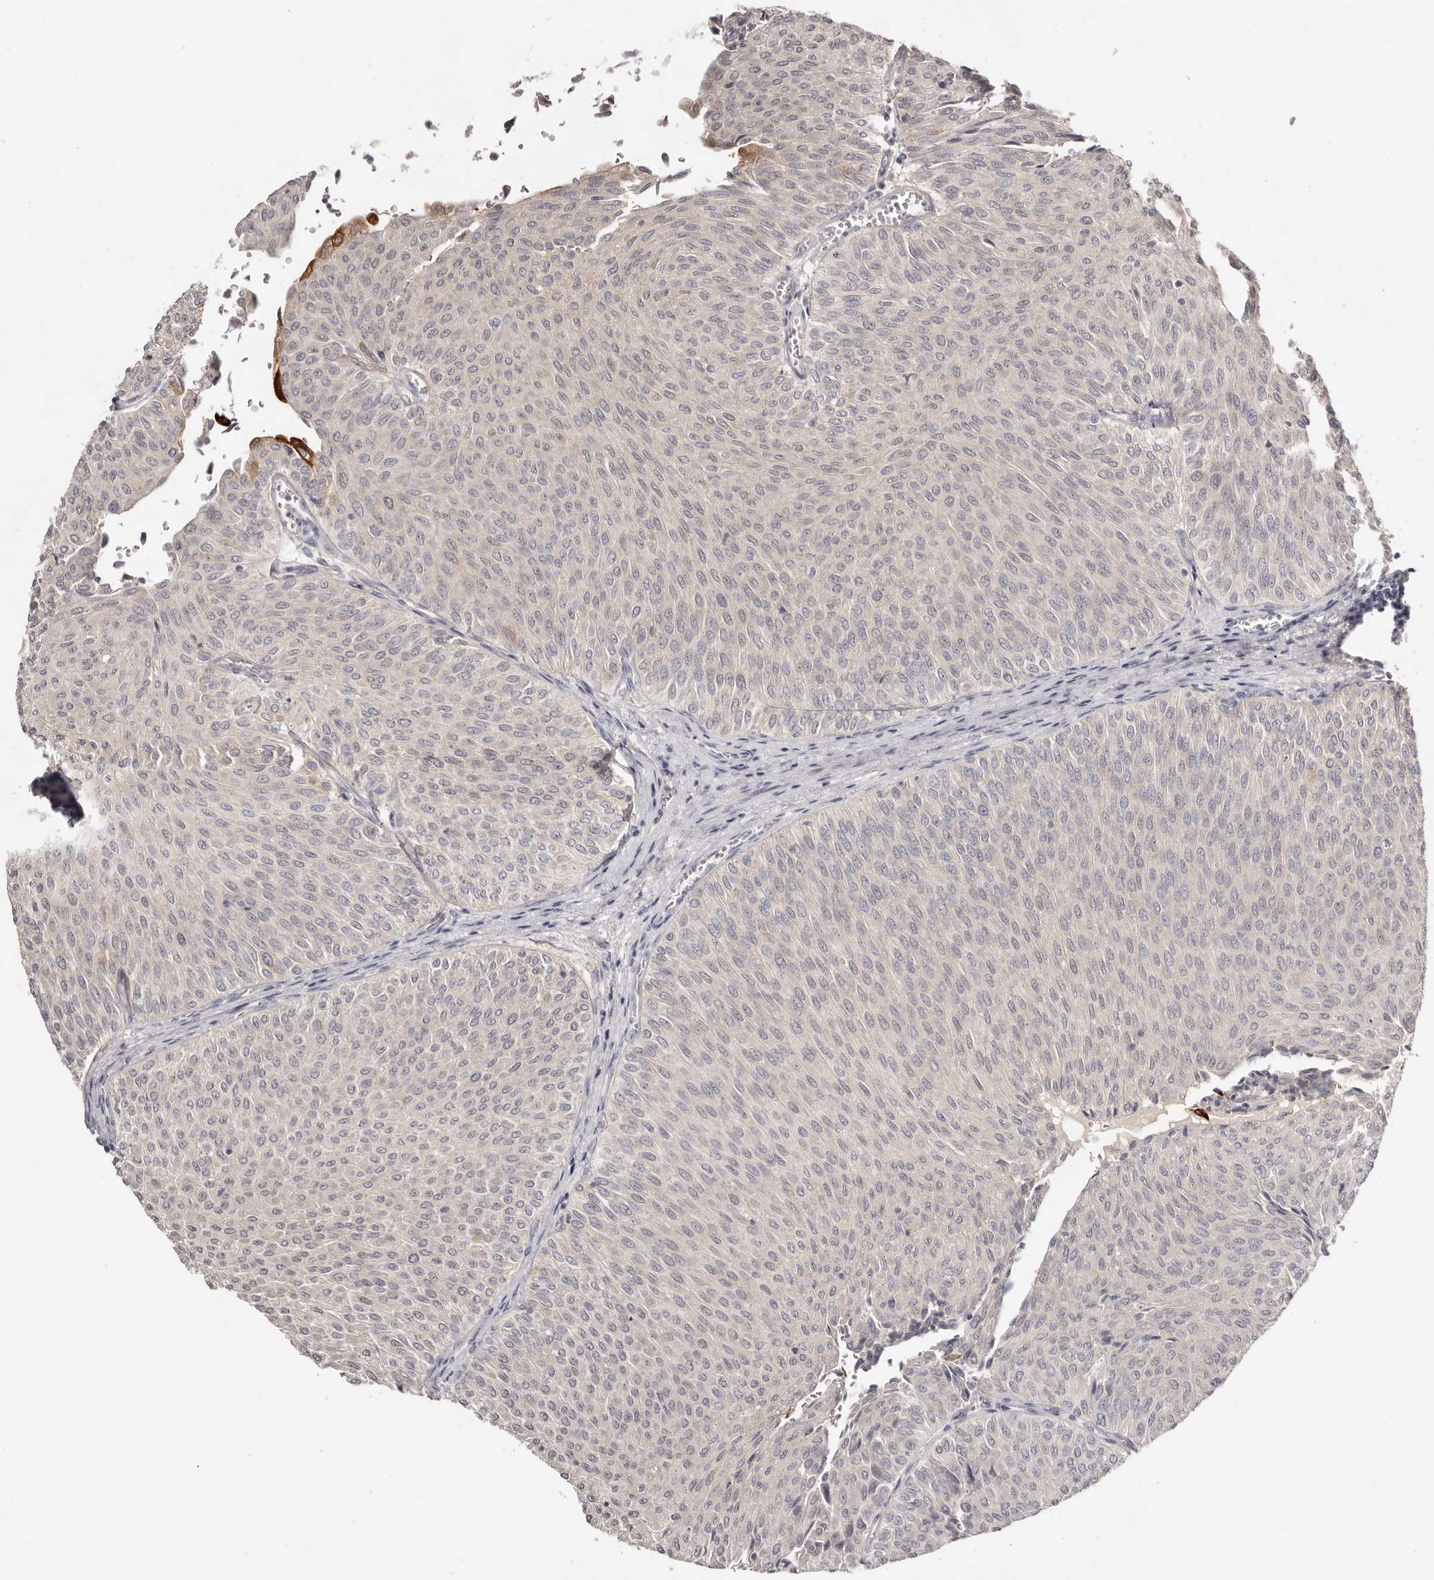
{"staining": {"intensity": "negative", "quantity": "none", "location": "none"}, "tissue": "urothelial cancer", "cell_type": "Tumor cells", "image_type": "cancer", "snomed": [{"axis": "morphology", "description": "Urothelial carcinoma, Low grade"}, {"axis": "topography", "description": "Urinary bladder"}], "caption": "Immunohistochemistry image of neoplastic tissue: human urothelial carcinoma (low-grade) stained with DAB reveals no significant protein expression in tumor cells. (DAB immunohistochemistry (IHC) visualized using brightfield microscopy, high magnification).", "gene": "SCUBE2", "patient": {"sex": "male", "age": 78}}